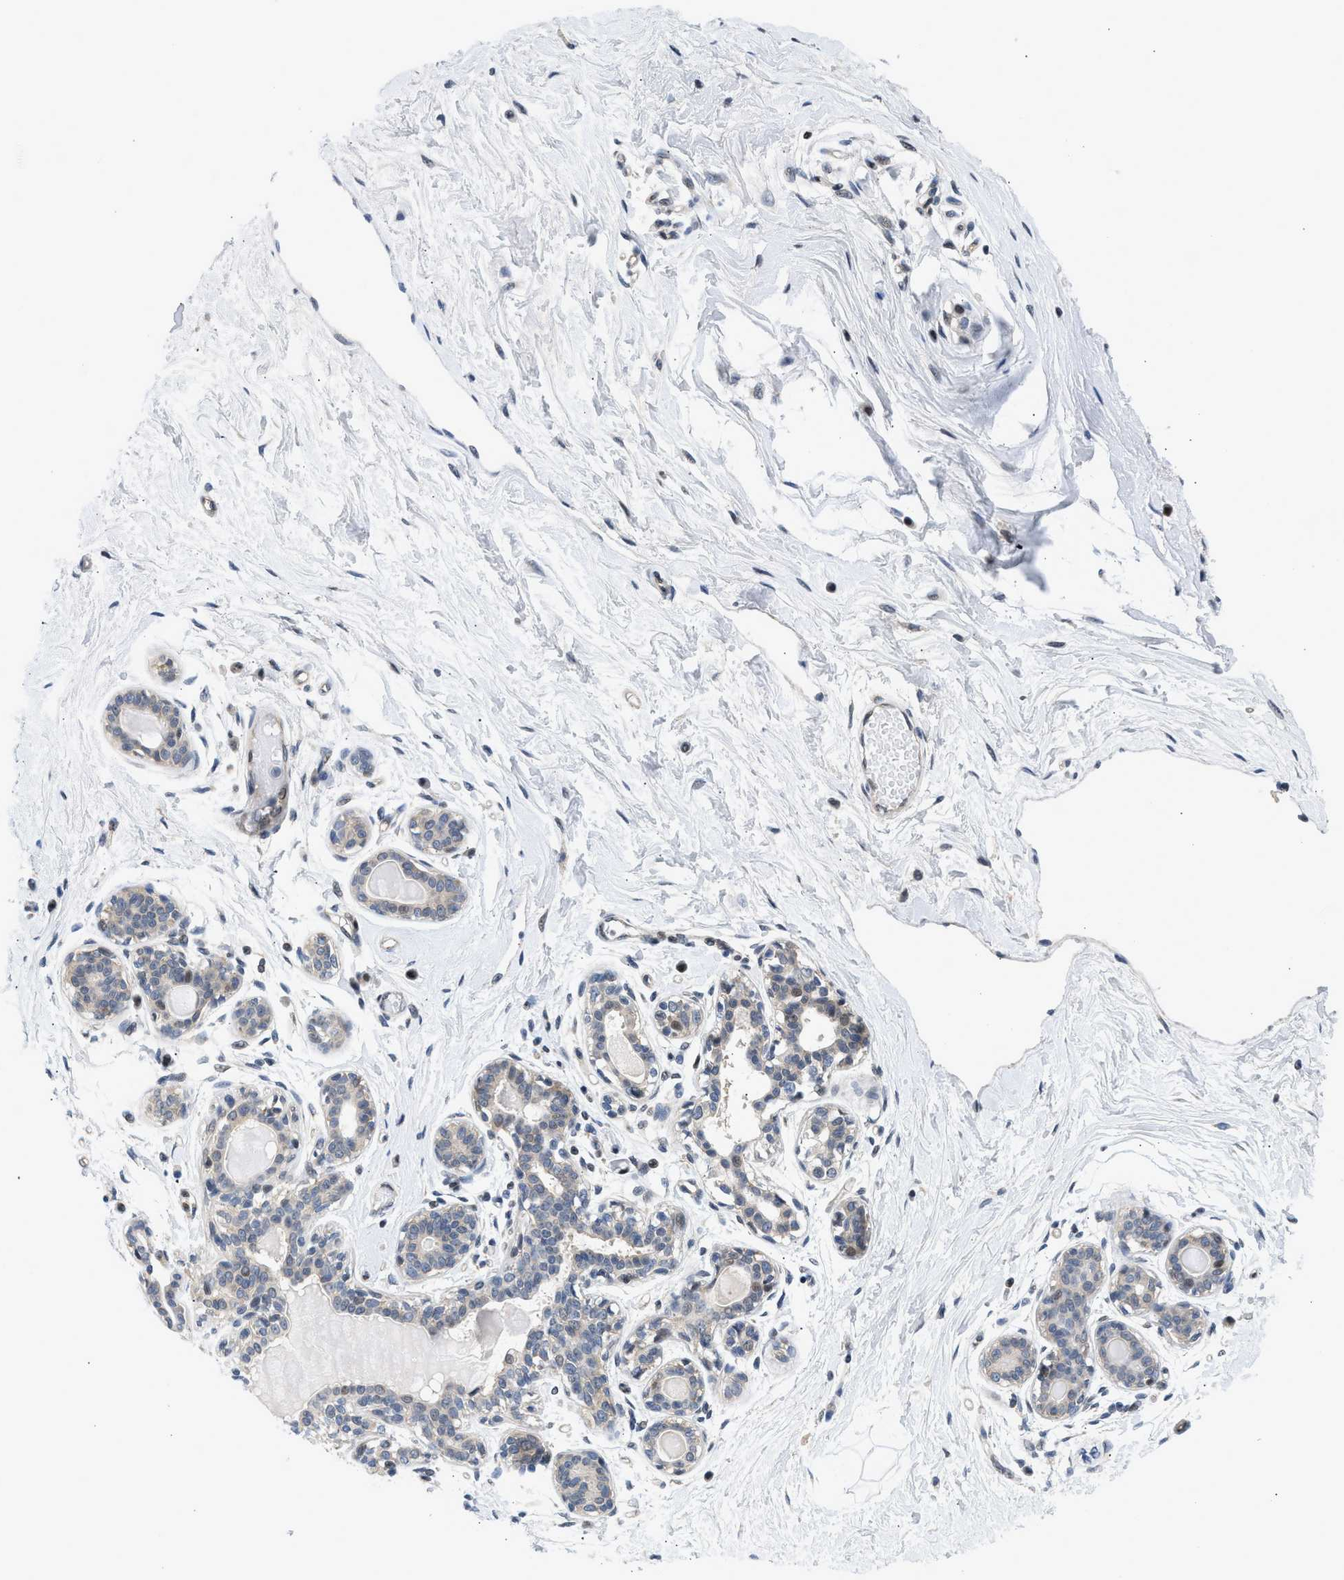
{"staining": {"intensity": "negative", "quantity": "none", "location": "none"}, "tissue": "breast", "cell_type": "Adipocytes", "image_type": "normal", "snomed": [{"axis": "morphology", "description": "Normal tissue, NOS"}, {"axis": "topography", "description": "Breast"}], "caption": "Immunohistochemistry (IHC) image of benign breast: breast stained with DAB shows no significant protein staining in adipocytes.", "gene": "OLIG3", "patient": {"sex": "female", "age": 45}}